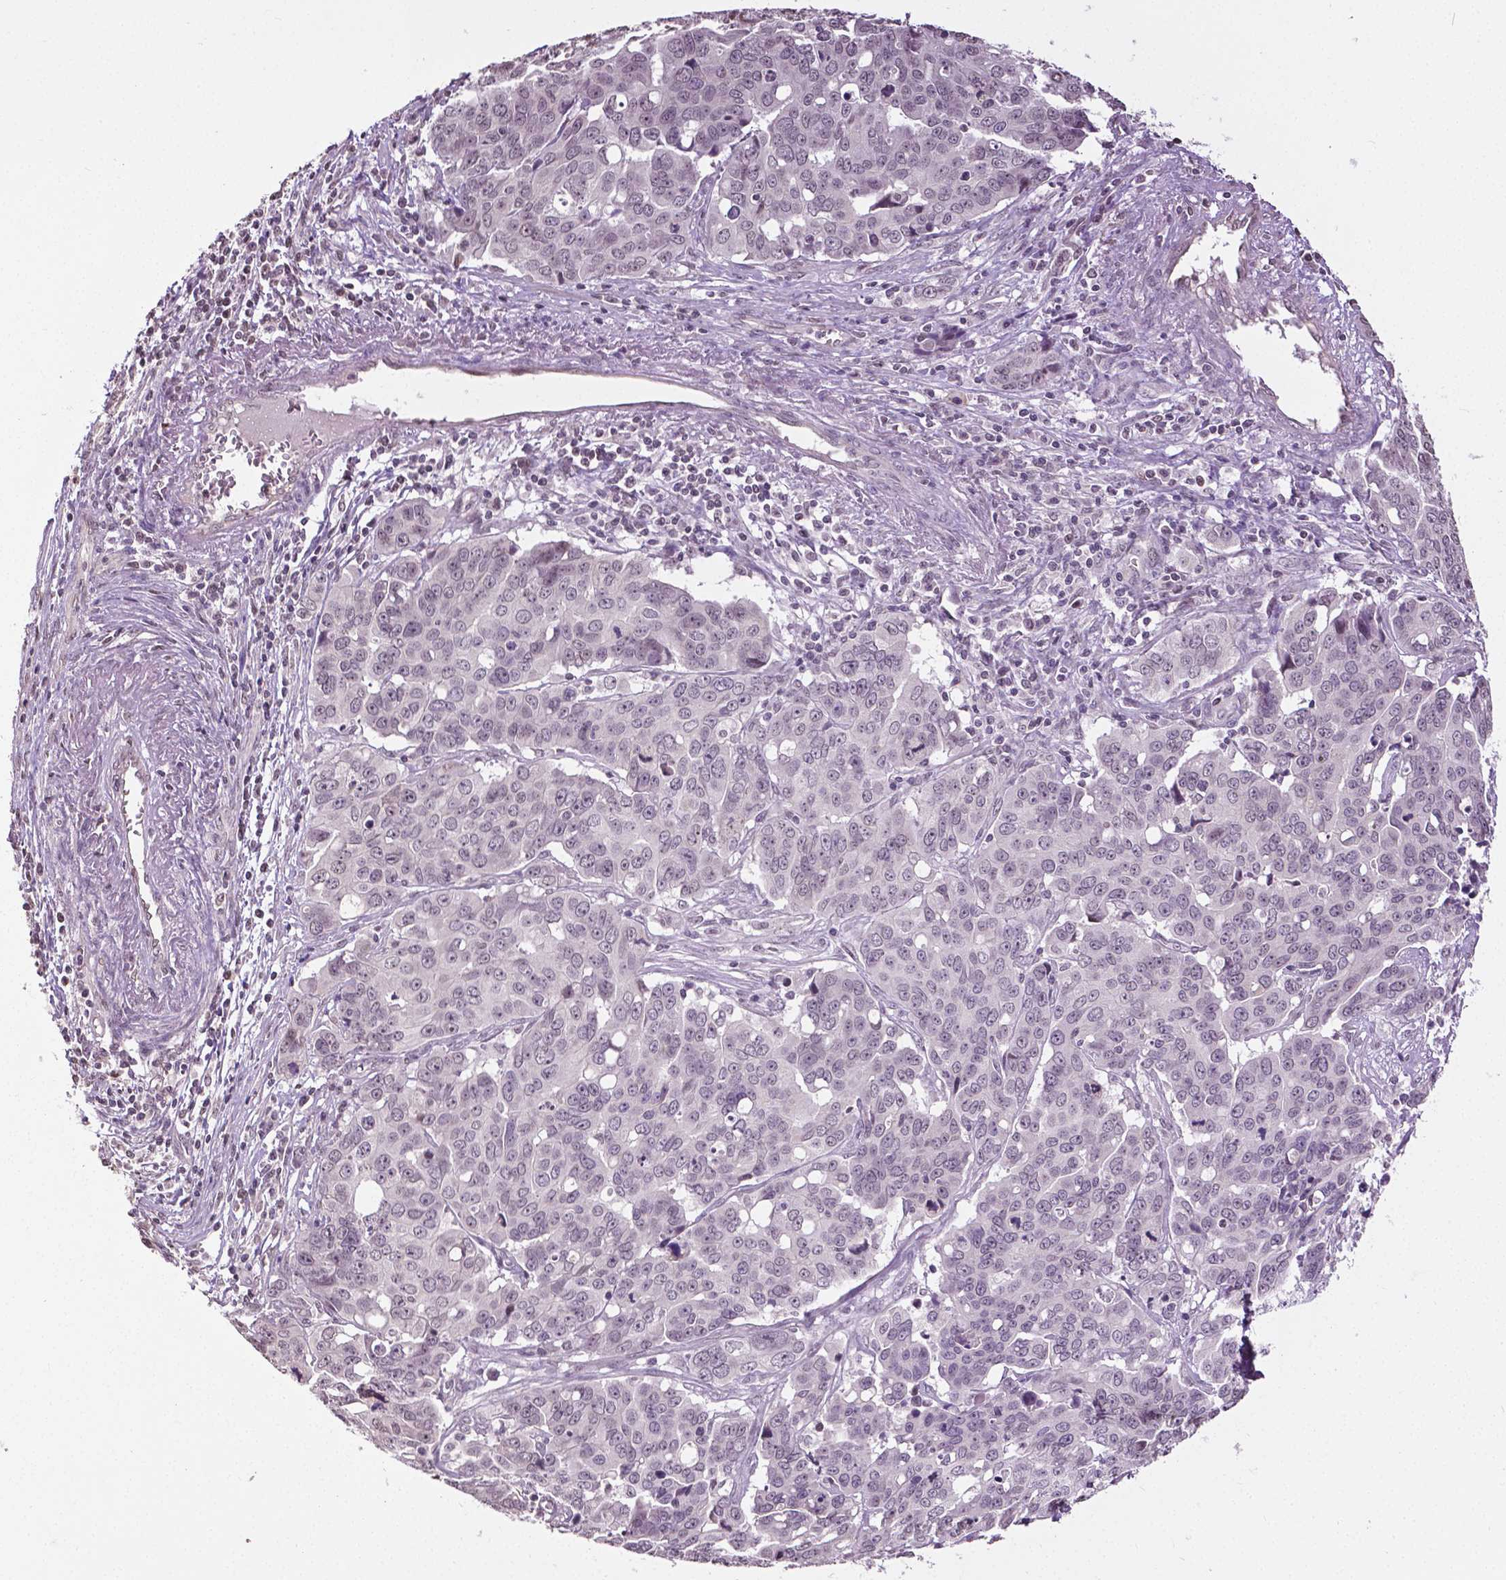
{"staining": {"intensity": "negative", "quantity": "none", "location": "none"}, "tissue": "ovarian cancer", "cell_type": "Tumor cells", "image_type": "cancer", "snomed": [{"axis": "morphology", "description": "Carcinoma, endometroid"}, {"axis": "topography", "description": "Ovary"}], "caption": "Micrograph shows no significant protein expression in tumor cells of endometroid carcinoma (ovarian).", "gene": "DLX5", "patient": {"sex": "female", "age": 78}}